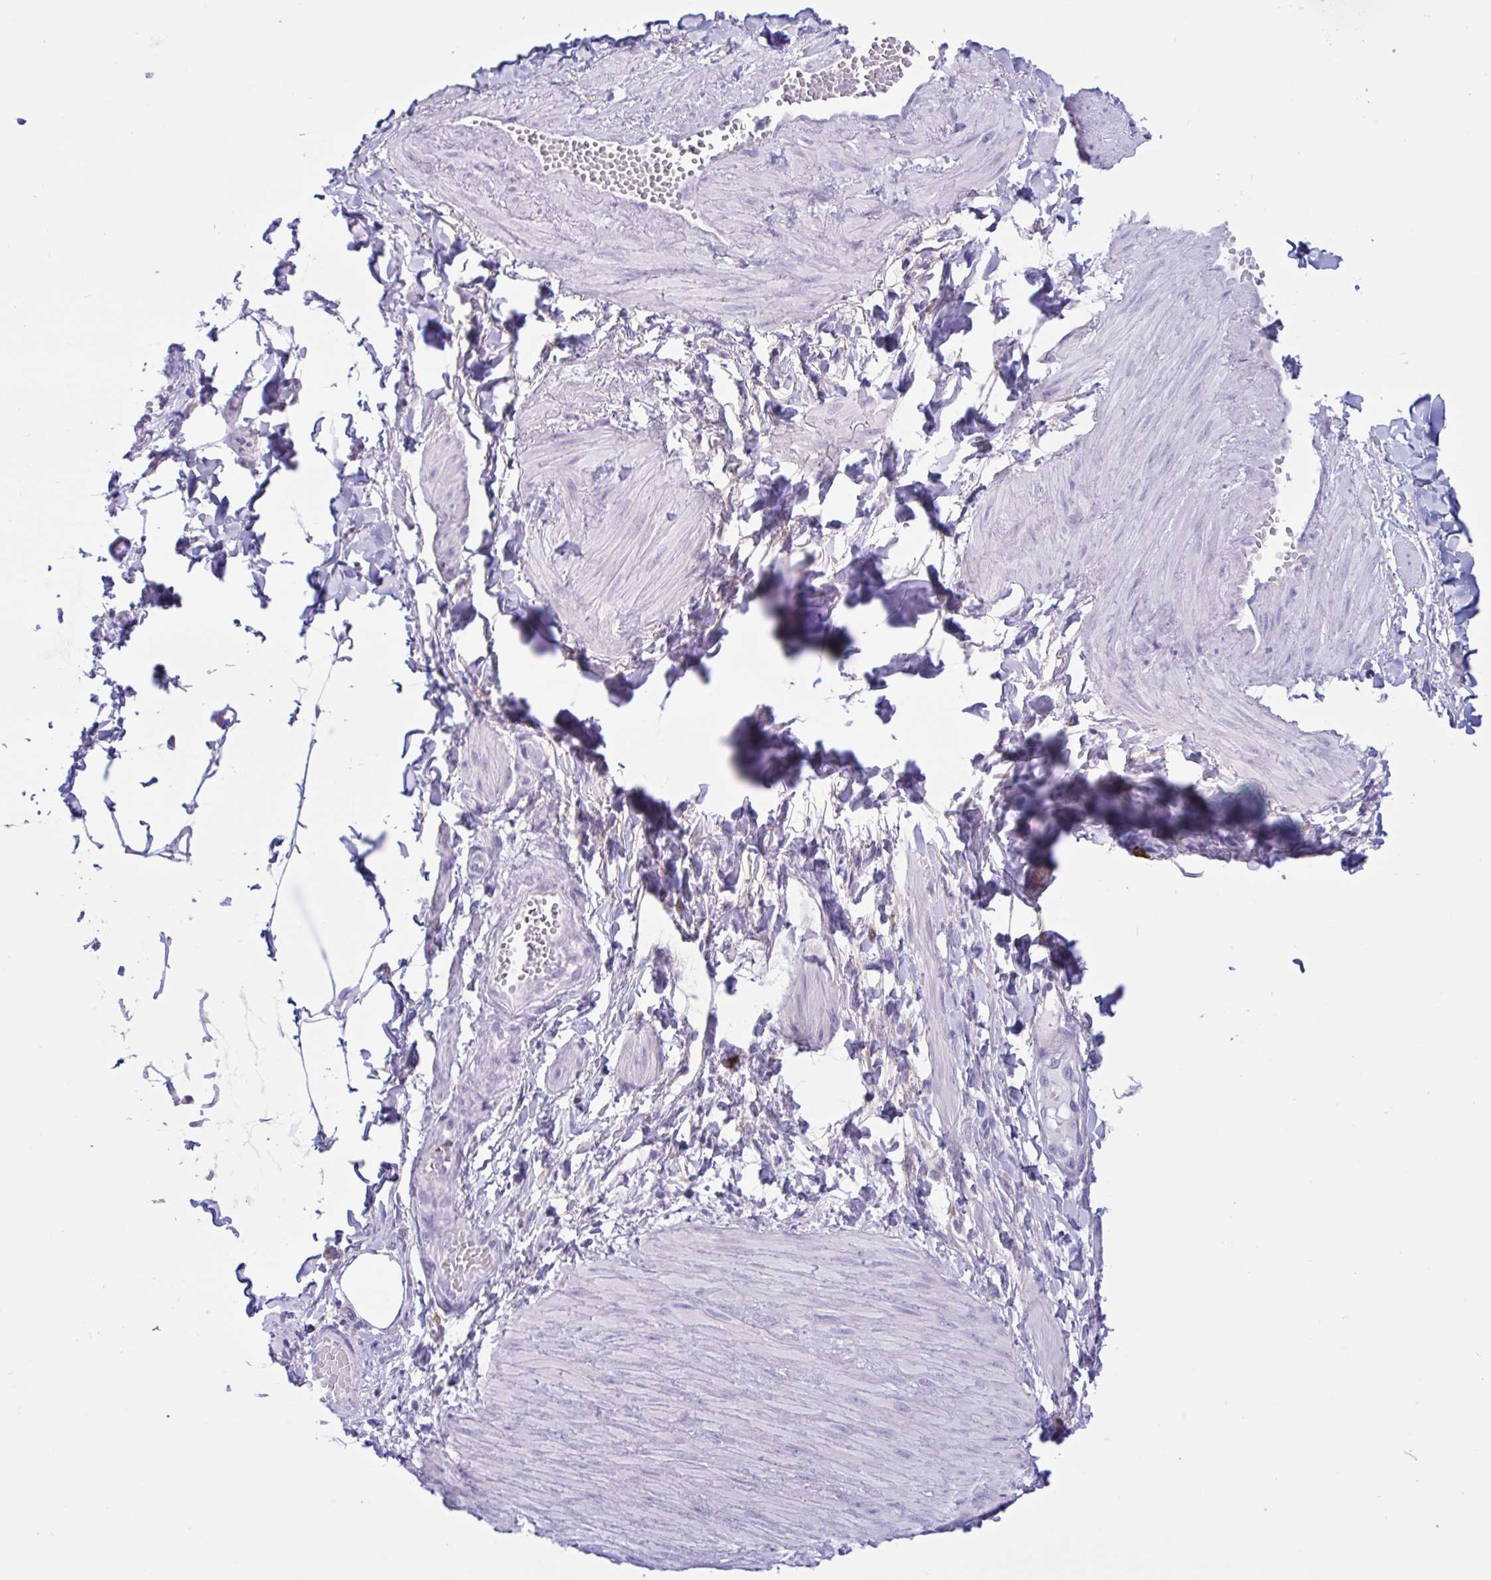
{"staining": {"intensity": "negative", "quantity": "none", "location": "none"}, "tissue": "adipose tissue", "cell_type": "Adipocytes", "image_type": "normal", "snomed": [{"axis": "morphology", "description": "Normal tissue, NOS"}, {"axis": "topography", "description": "Epididymis"}, {"axis": "topography", "description": "Peripheral nerve tissue"}], "caption": "DAB immunohistochemical staining of benign adipose tissue shows no significant positivity in adipocytes.", "gene": "SREBF1", "patient": {"sex": "male", "age": 32}}